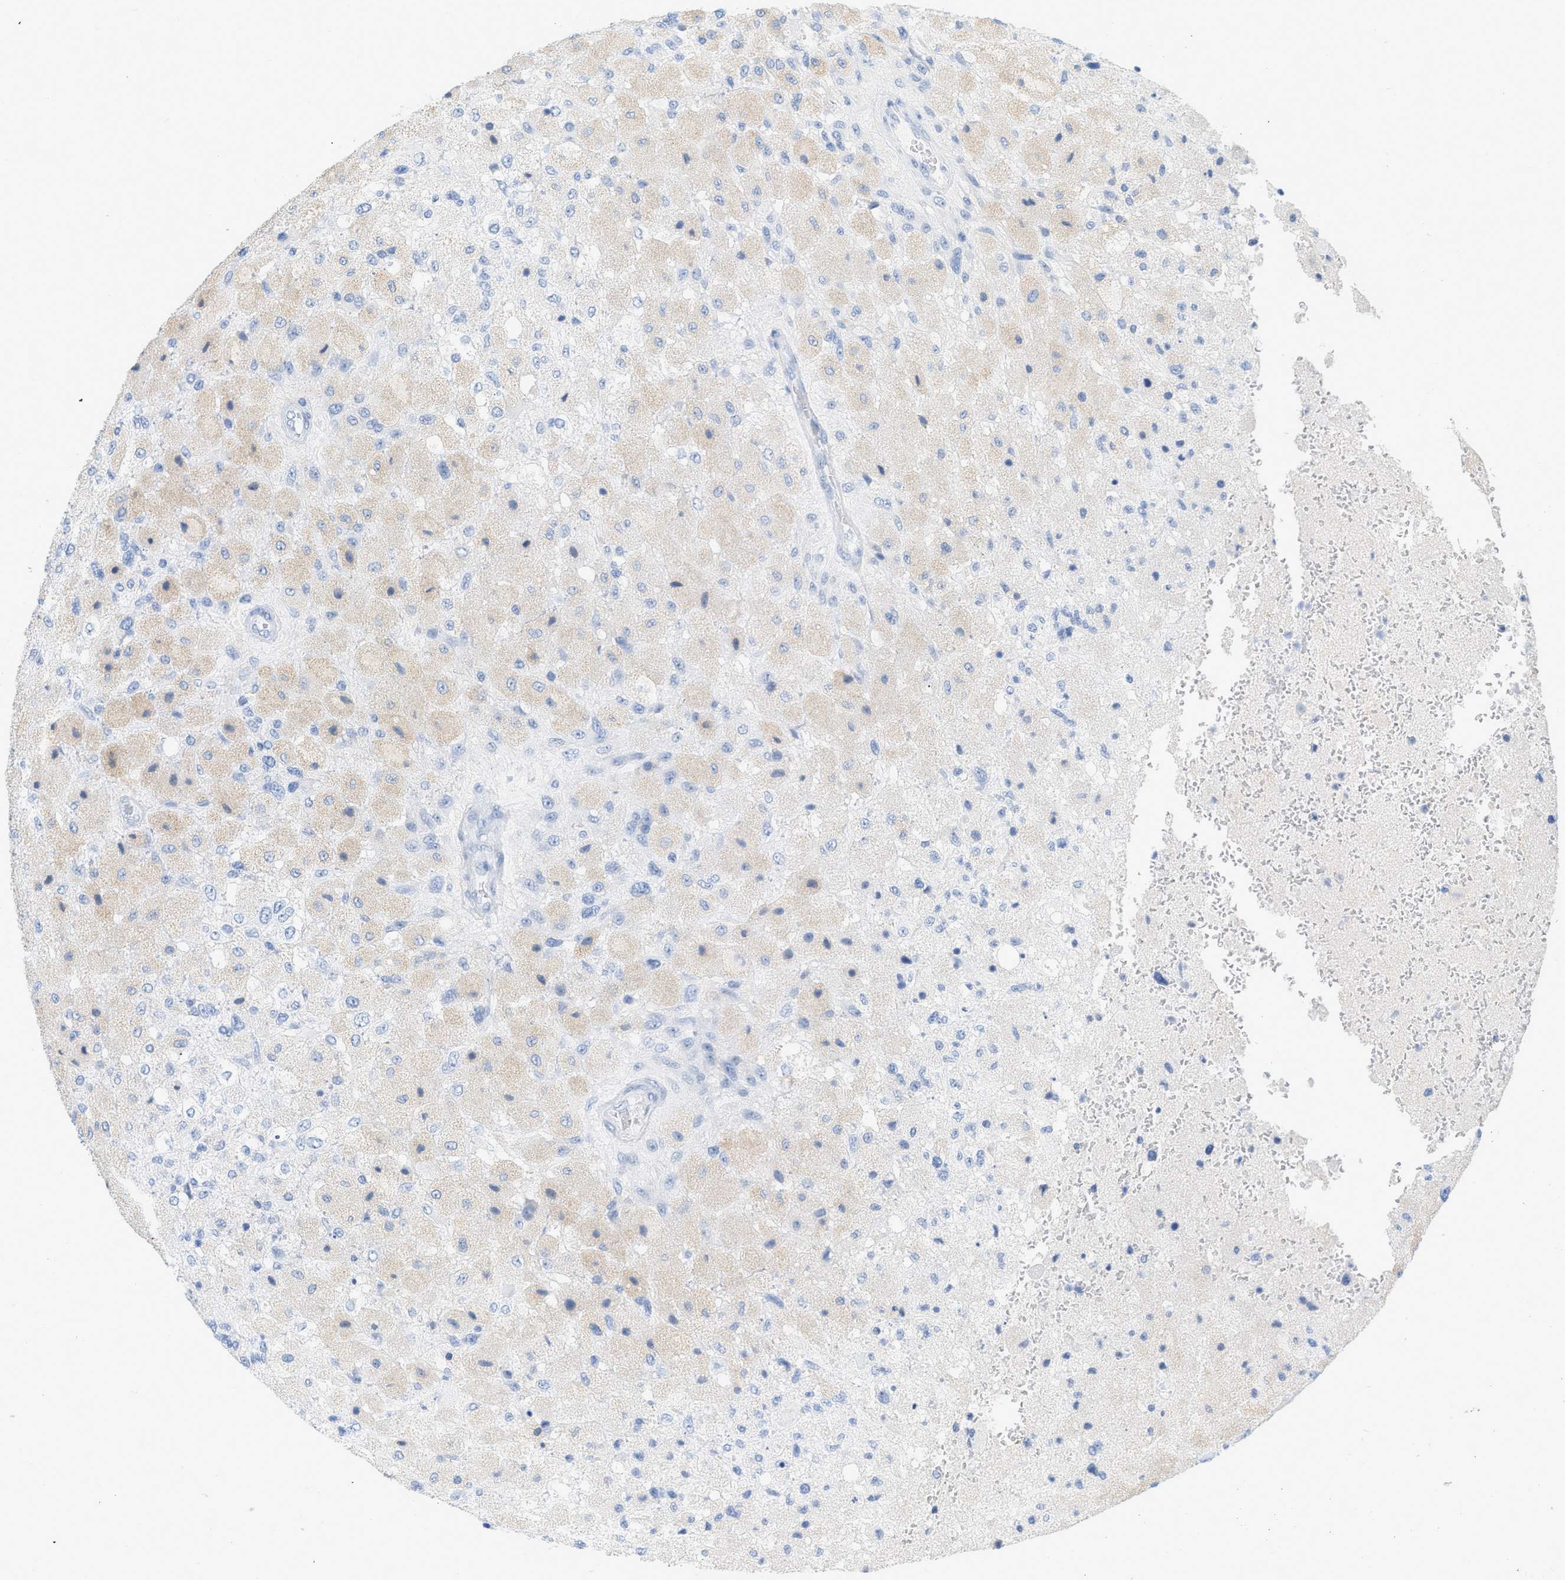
{"staining": {"intensity": "negative", "quantity": "none", "location": "none"}, "tissue": "glioma", "cell_type": "Tumor cells", "image_type": "cancer", "snomed": [{"axis": "morphology", "description": "Normal tissue, NOS"}, {"axis": "morphology", "description": "Glioma, malignant, High grade"}, {"axis": "topography", "description": "Cerebral cortex"}], "caption": "This is an immunohistochemistry photomicrograph of glioma. There is no expression in tumor cells.", "gene": "PAPPA", "patient": {"sex": "male", "age": 77}}